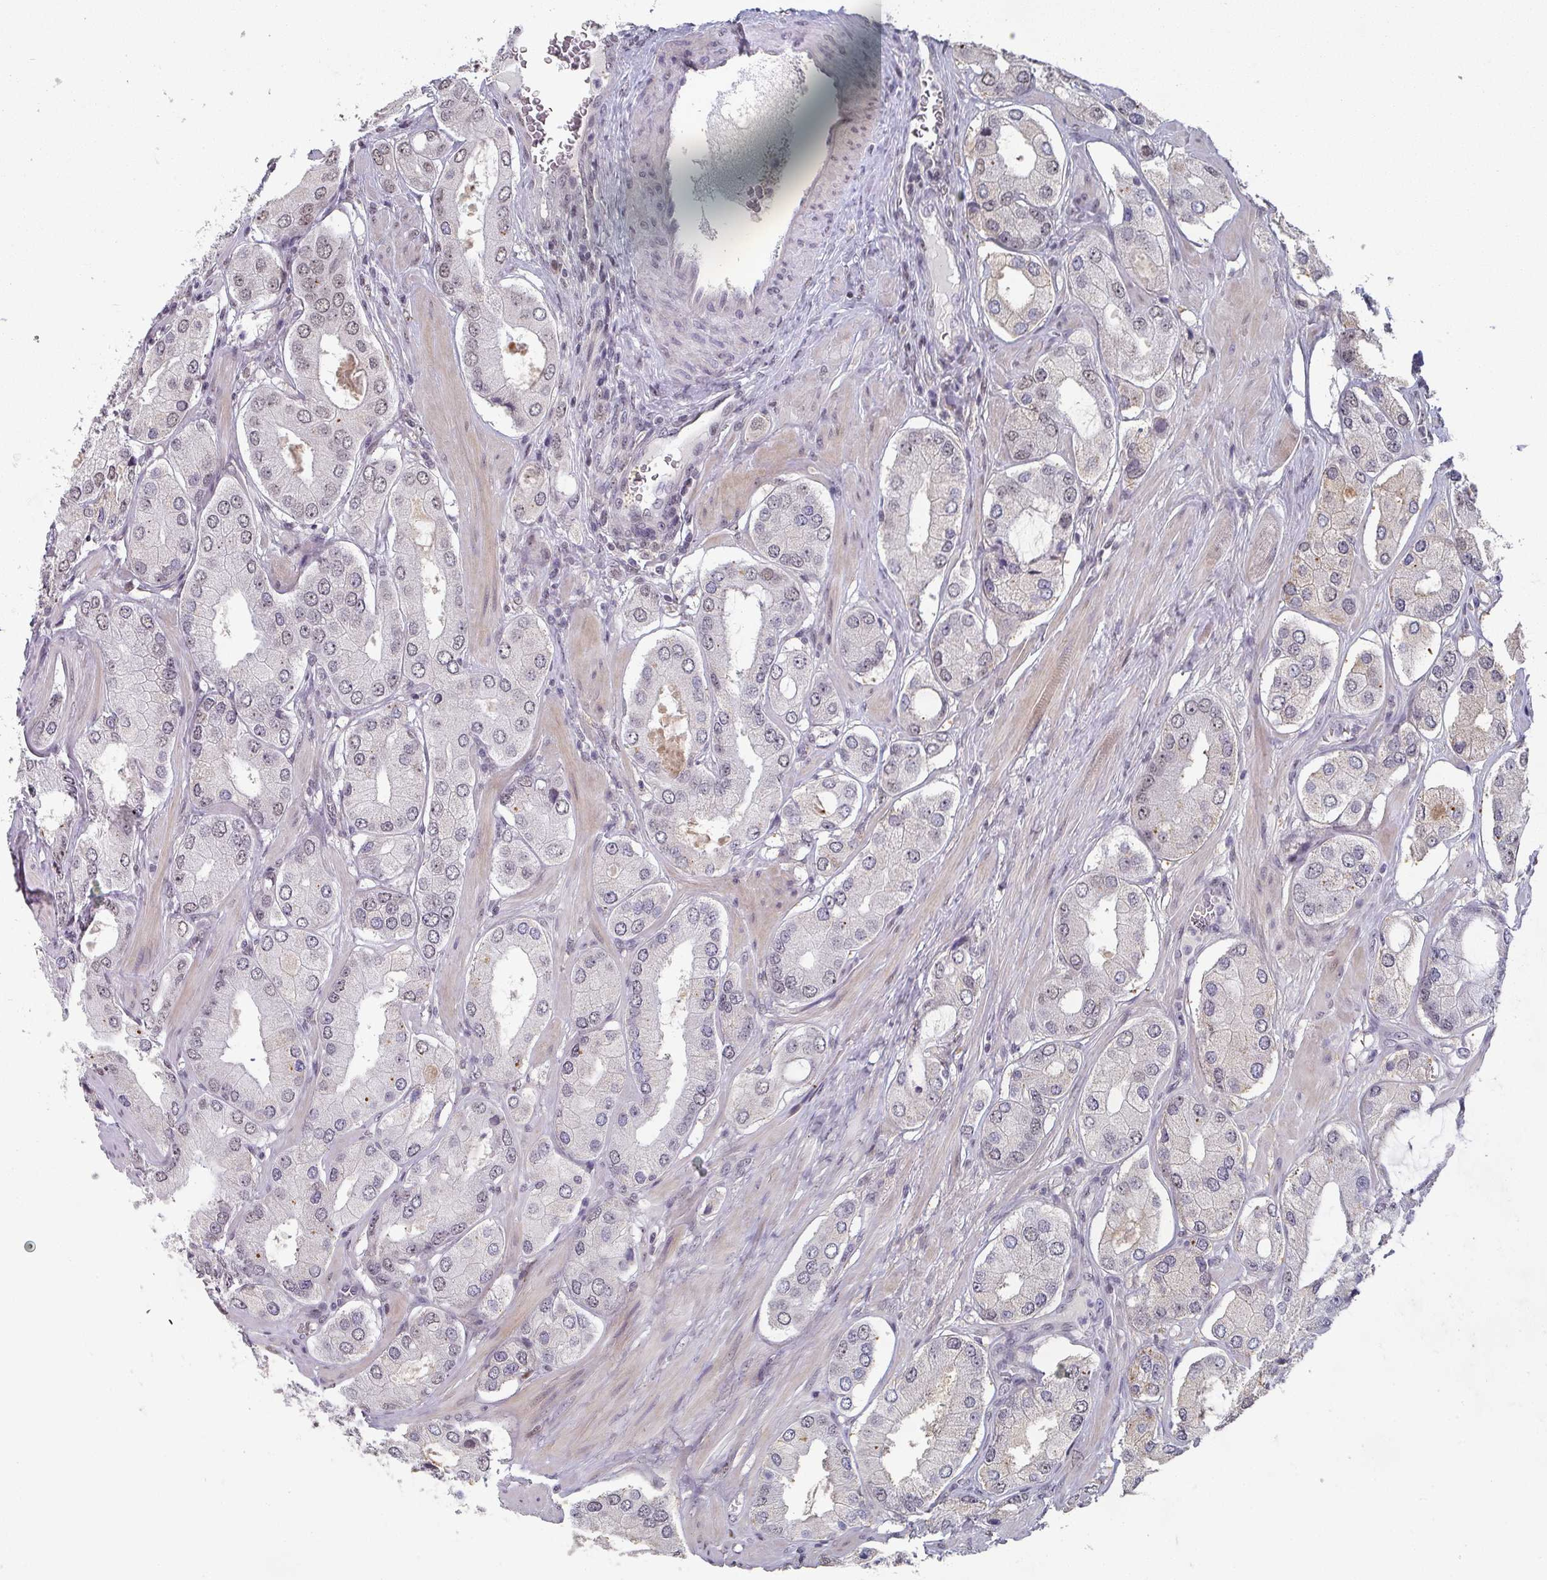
{"staining": {"intensity": "weak", "quantity": "<25%", "location": "nuclear"}, "tissue": "prostate cancer", "cell_type": "Tumor cells", "image_type": "cancer", "snomed": [{"axis": "morphology", "description": "Adenocarcinoma, Low grade"}, {"axis": "topography", "description": "Prostate"}], "caption": "Immunohistochemical staining of human adenocarcinoma (low-grade) (prostate) exhibits no significant expression in tumor cells. (Brightfield microscopy of DAB (3,3'-diaminobenzidine) immunohistochemistry at high magnification).", "gene": "ZNF654", "patient": {"sex": "male", "age": 42}}